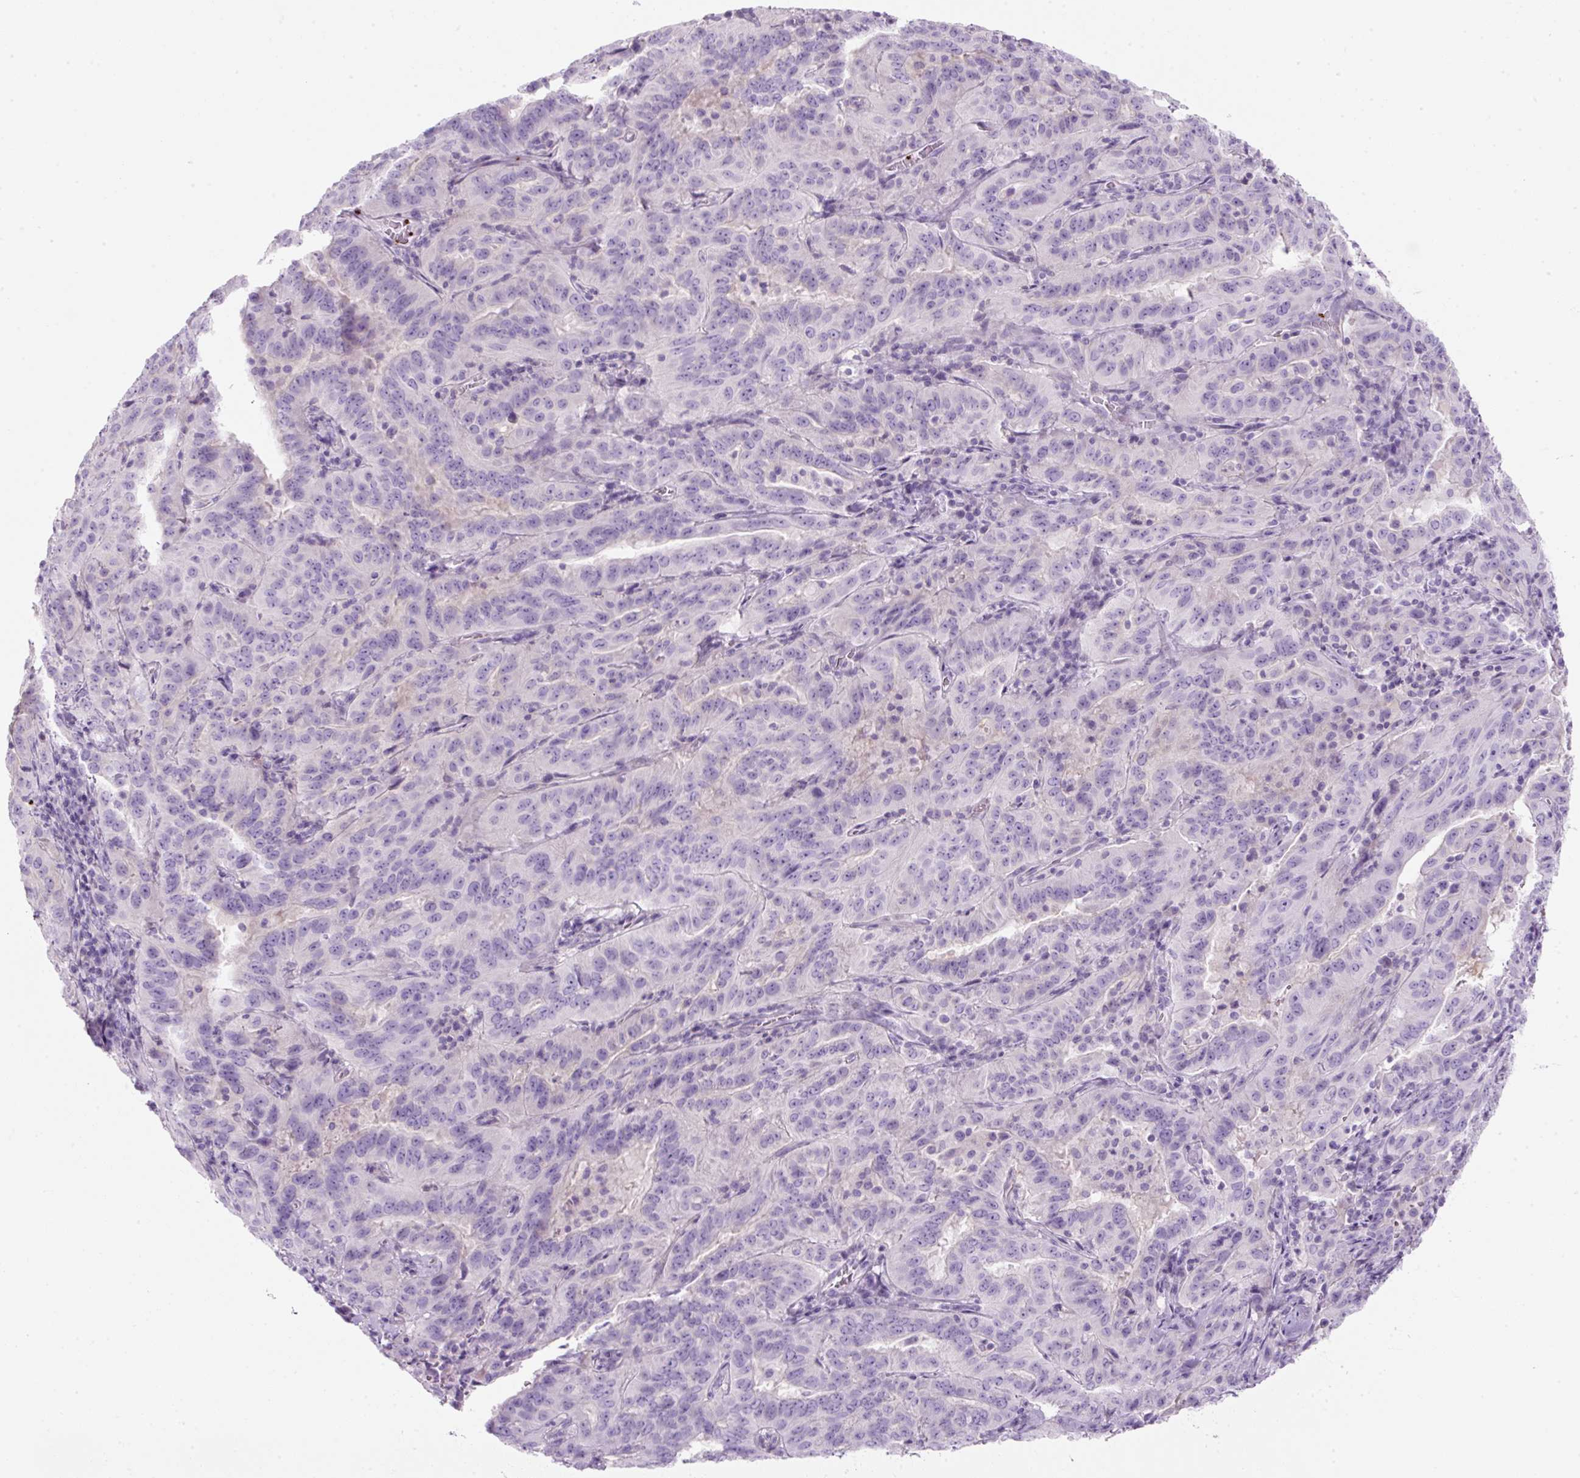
{"staining": {"intensity": "negative", "quantity": "none", "location": "none"}, "tissue": "pancreatic cancer", "cell_type": "Tumor cells", "image_type": "cancer", "snomed": [{"axis": "morphology", "description": "Adenocarcinoma, NOS"}, {"axis": "topography", "description": "Pancreas"}], "caption": "An IHC photomicrograph of pancreatic cancer is shown. There is no staining in tumor cells of pancreatic cancer.", "gene": "PF4V1", "patient": {"sex": "male", "age": 63}}